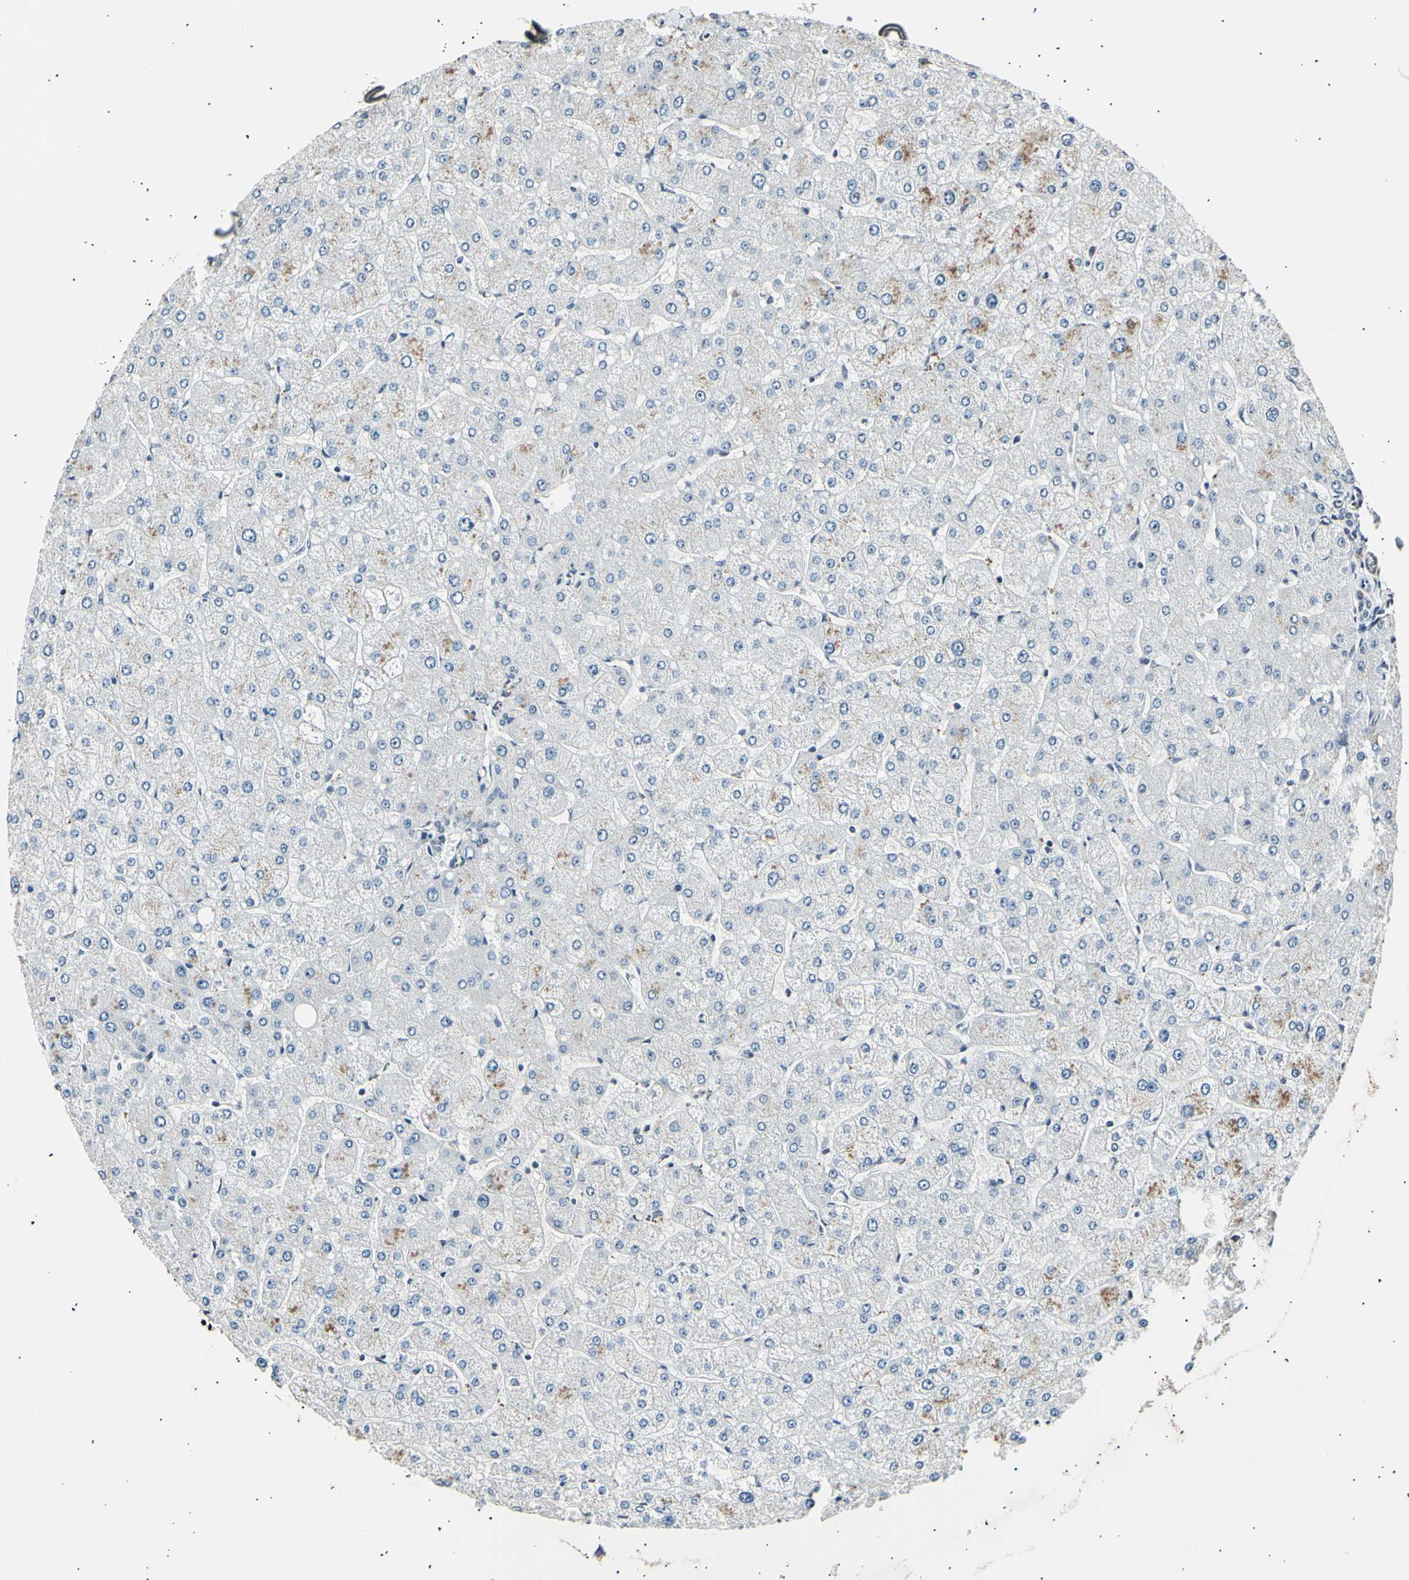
{"staining": {"intensity": "negative", "quantity": "none", "location": "none"}, "tissue": "liver", "cell_type": "Cholangiocytes", "image_type": "normal", "snomed": [{"axis": "morphology", "description": "Normal tissue, NOS"}, {"axis": "topography", "description": "Liver"}], "caption": "Micrograph shows no protein staining in cholangiocytes of unremarkable liver. The staining was performed using DAB to visualize the protein expression in brown, while the nuclei were stained in blue with hematoxylin (Magnification: 20x).", "gene": "AK1", "patient": {"sex": "male", "age": 55}}